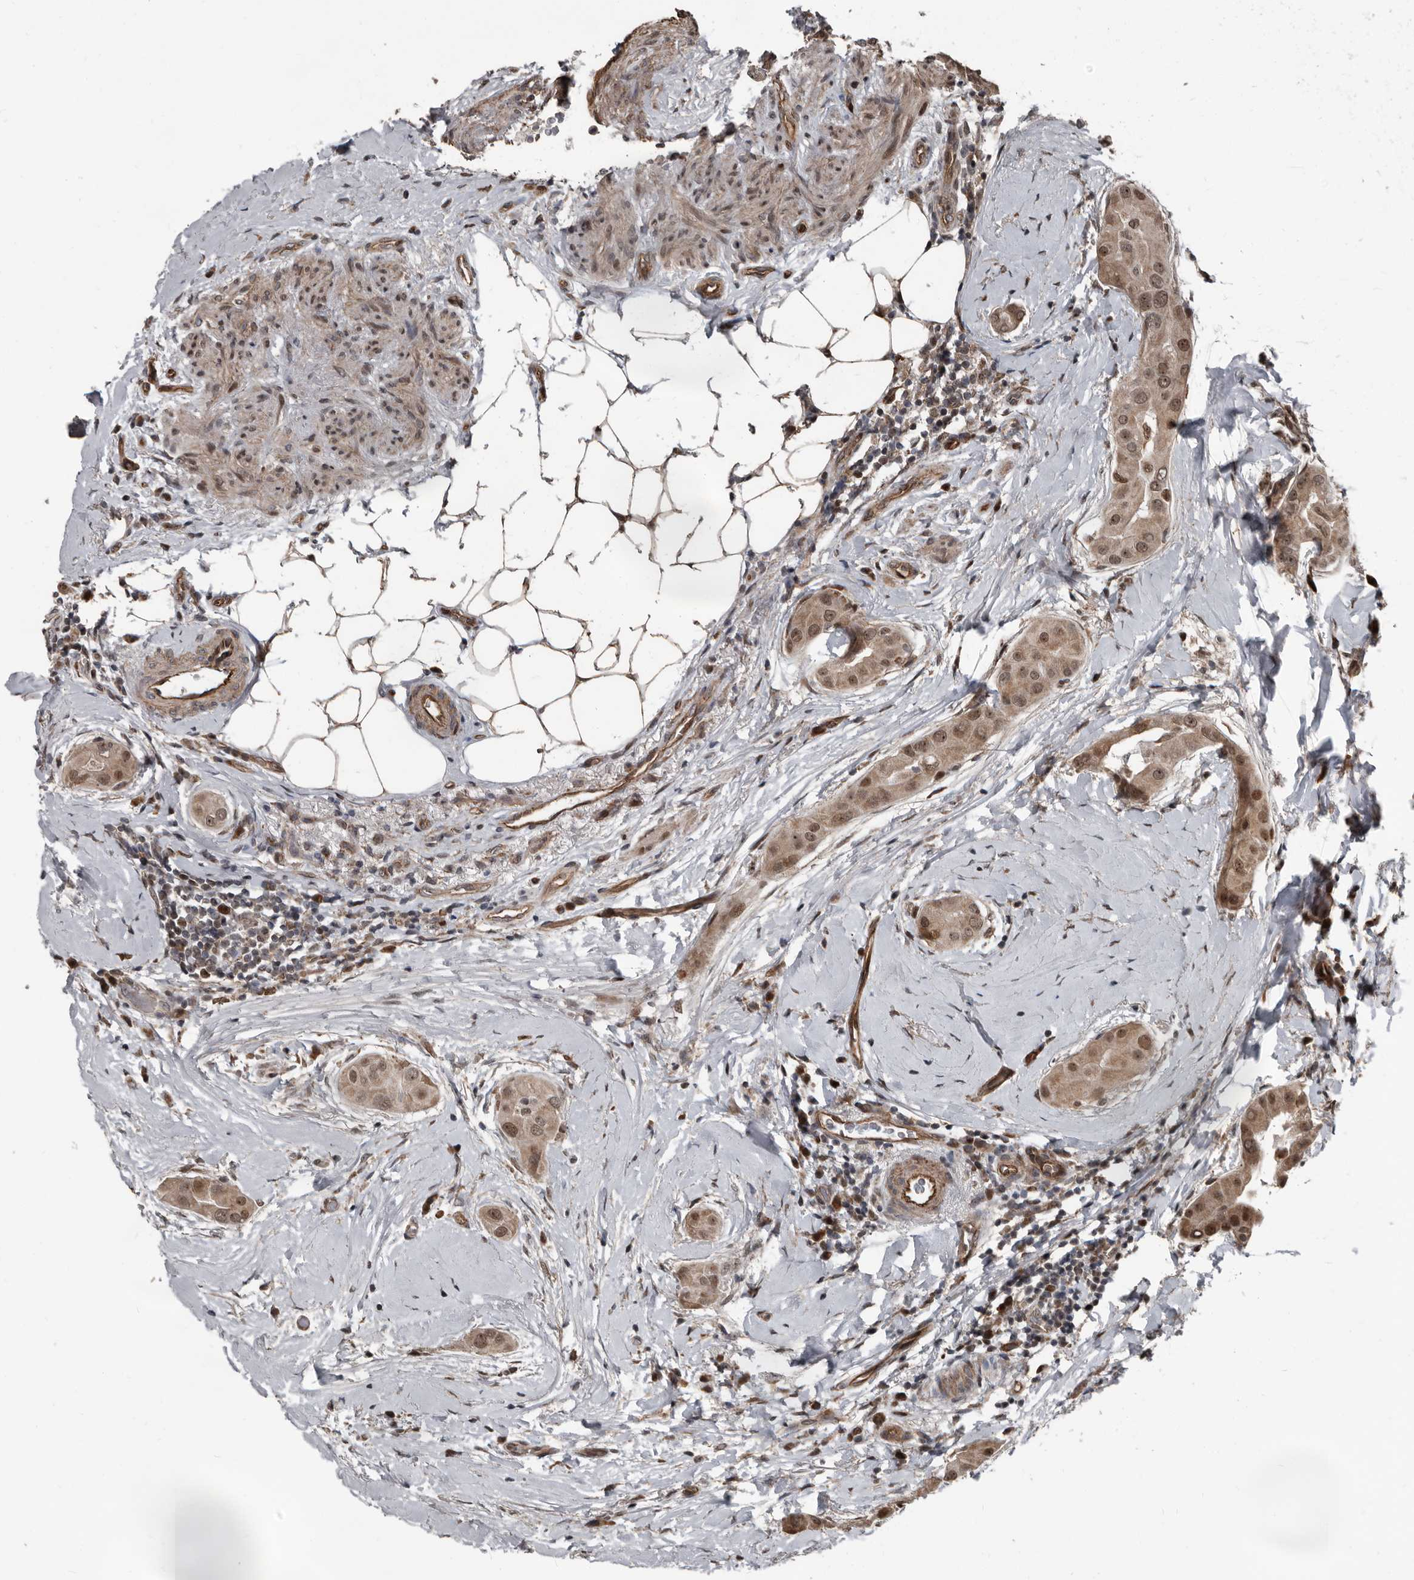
{"staining": {"intensity": "moderate", "quantity": ">75%", "location": "cytoplasmic/membranous,nuclear"}, "tissue": "thyroid cancer", "cell_type": "Tumor cells", "image_type": "cancer", "snomed": [{"axis": "morphology", "description": "Papillary adenocarcinoma, NOS"}, {"axis": "topography", "description": "Thyroid gland"}], "caption": "Immunohistochemistry (IHC) staining of thyroid papillary adenocarcinoma, which demonstrates medium levels of moderate cytoplasmic/membranous and nuclear positivity in approximately >75% of tumor cells indicating moderate cytoplasmic/membranous and nuclear protein positivity. The staining was performed using DAB (3,3'-diaminobenzidine) (brown) for protein detection and nuclei were counterstained in hematoxylin (blue).", "gene": "CHD1L", "patient": {"sex": "male", "age": 33}}